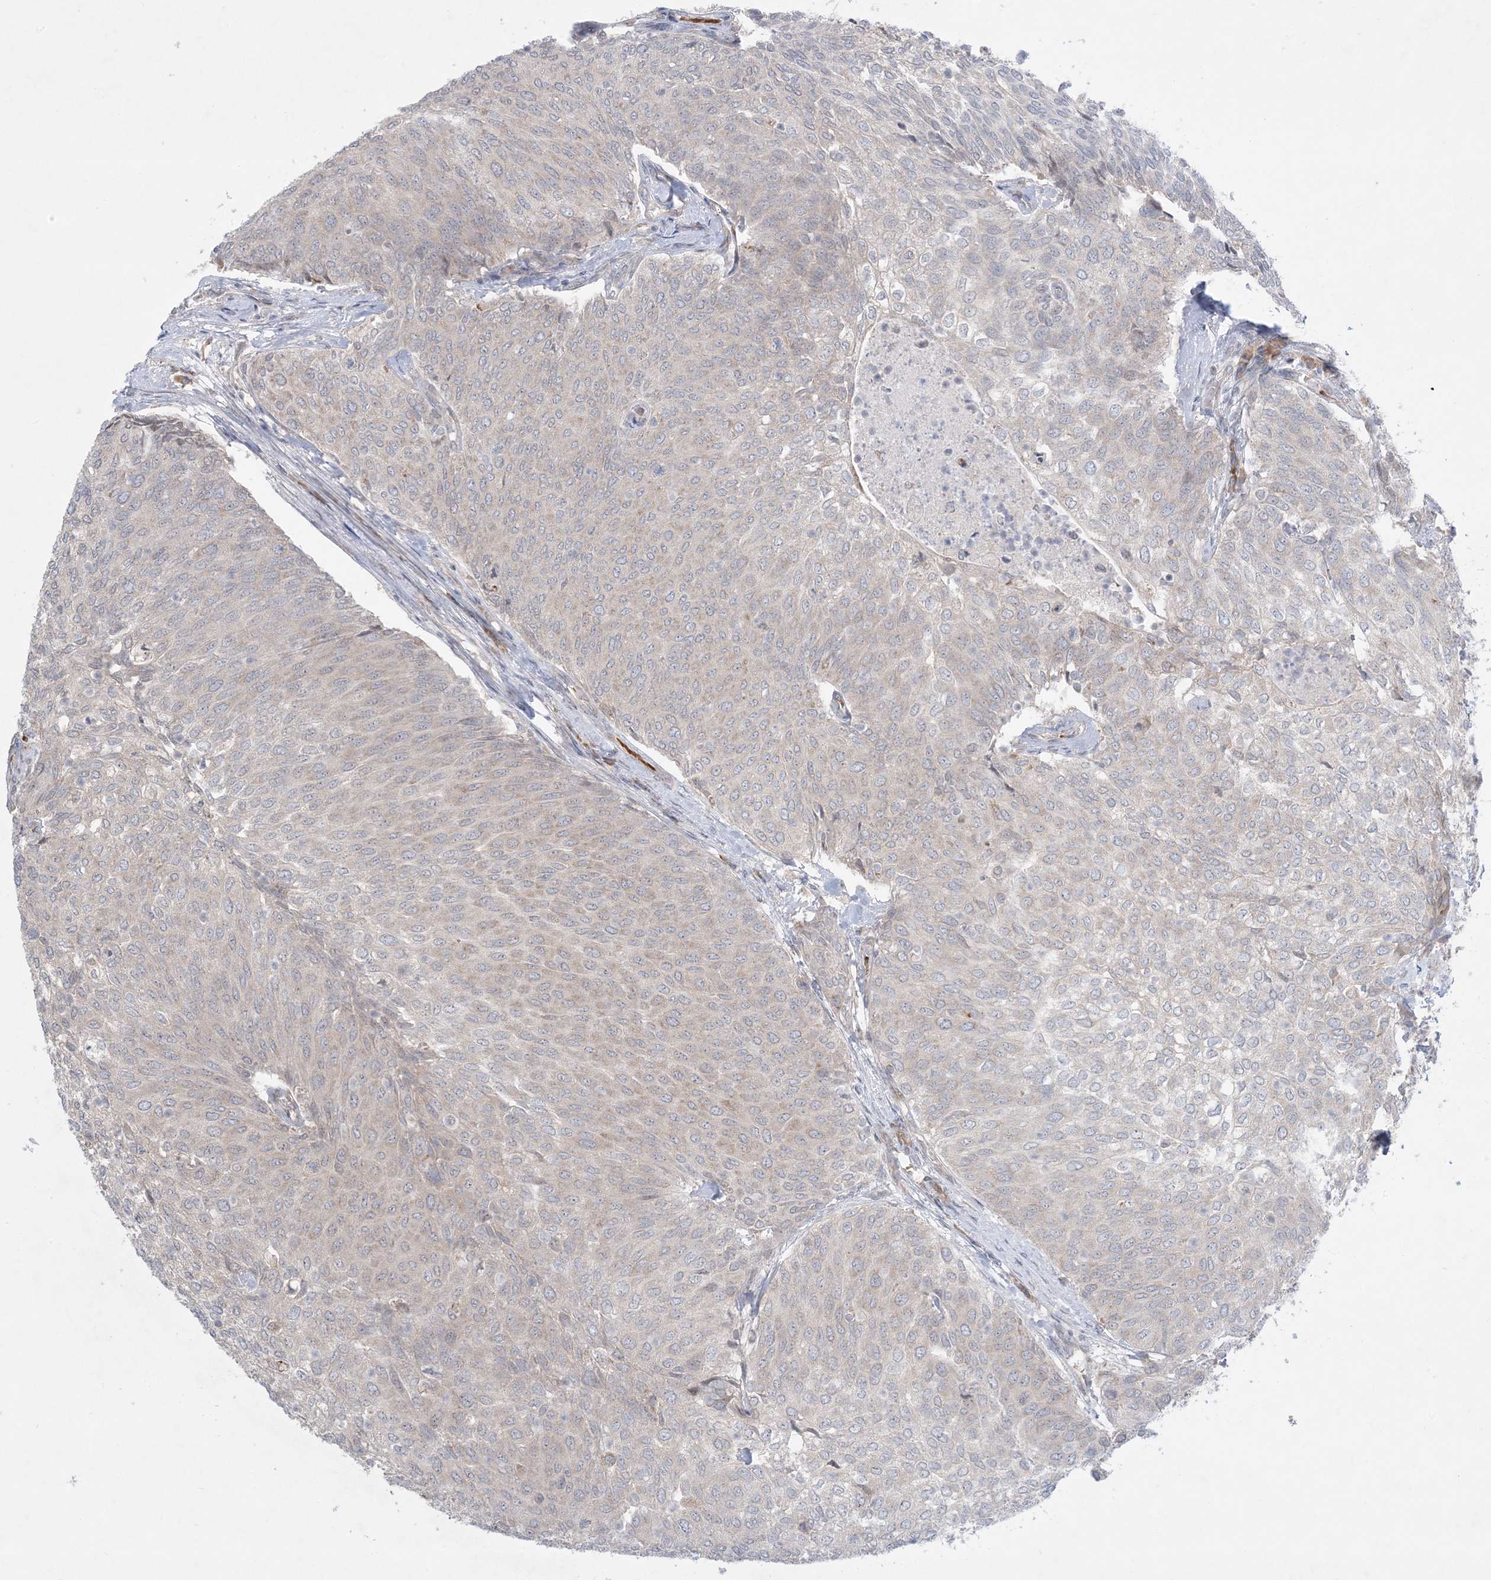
{"staining": {"intensity": "weak", "quantity": "25%-75%", "location": "cytoplasmic/membranous"}, "tissue": "urothelial cancer", "cell_type": "Tumor cells", "image_type": "cancer", "snomed": [{"axis": "morphology", "description": "Urothelial carcinoma, Low grade"}, {"axis": "topography", "description": "Urinary bladder"}], "caption": "IHC staining of urothelial cancer, which displays low levels of weak cytoplasmic/membranous staining in about 25%-75% of tumor cells indicating weak cytoplasmic/membranous protein staining. The staining was performed using DAB (3,3'-diaminobenzidine) (brown) for protein detection and nuclei were counterstained in hematoxylin (blue).", "gene": "MMGT1", "patient": {"sex": "female", "age": 79}}